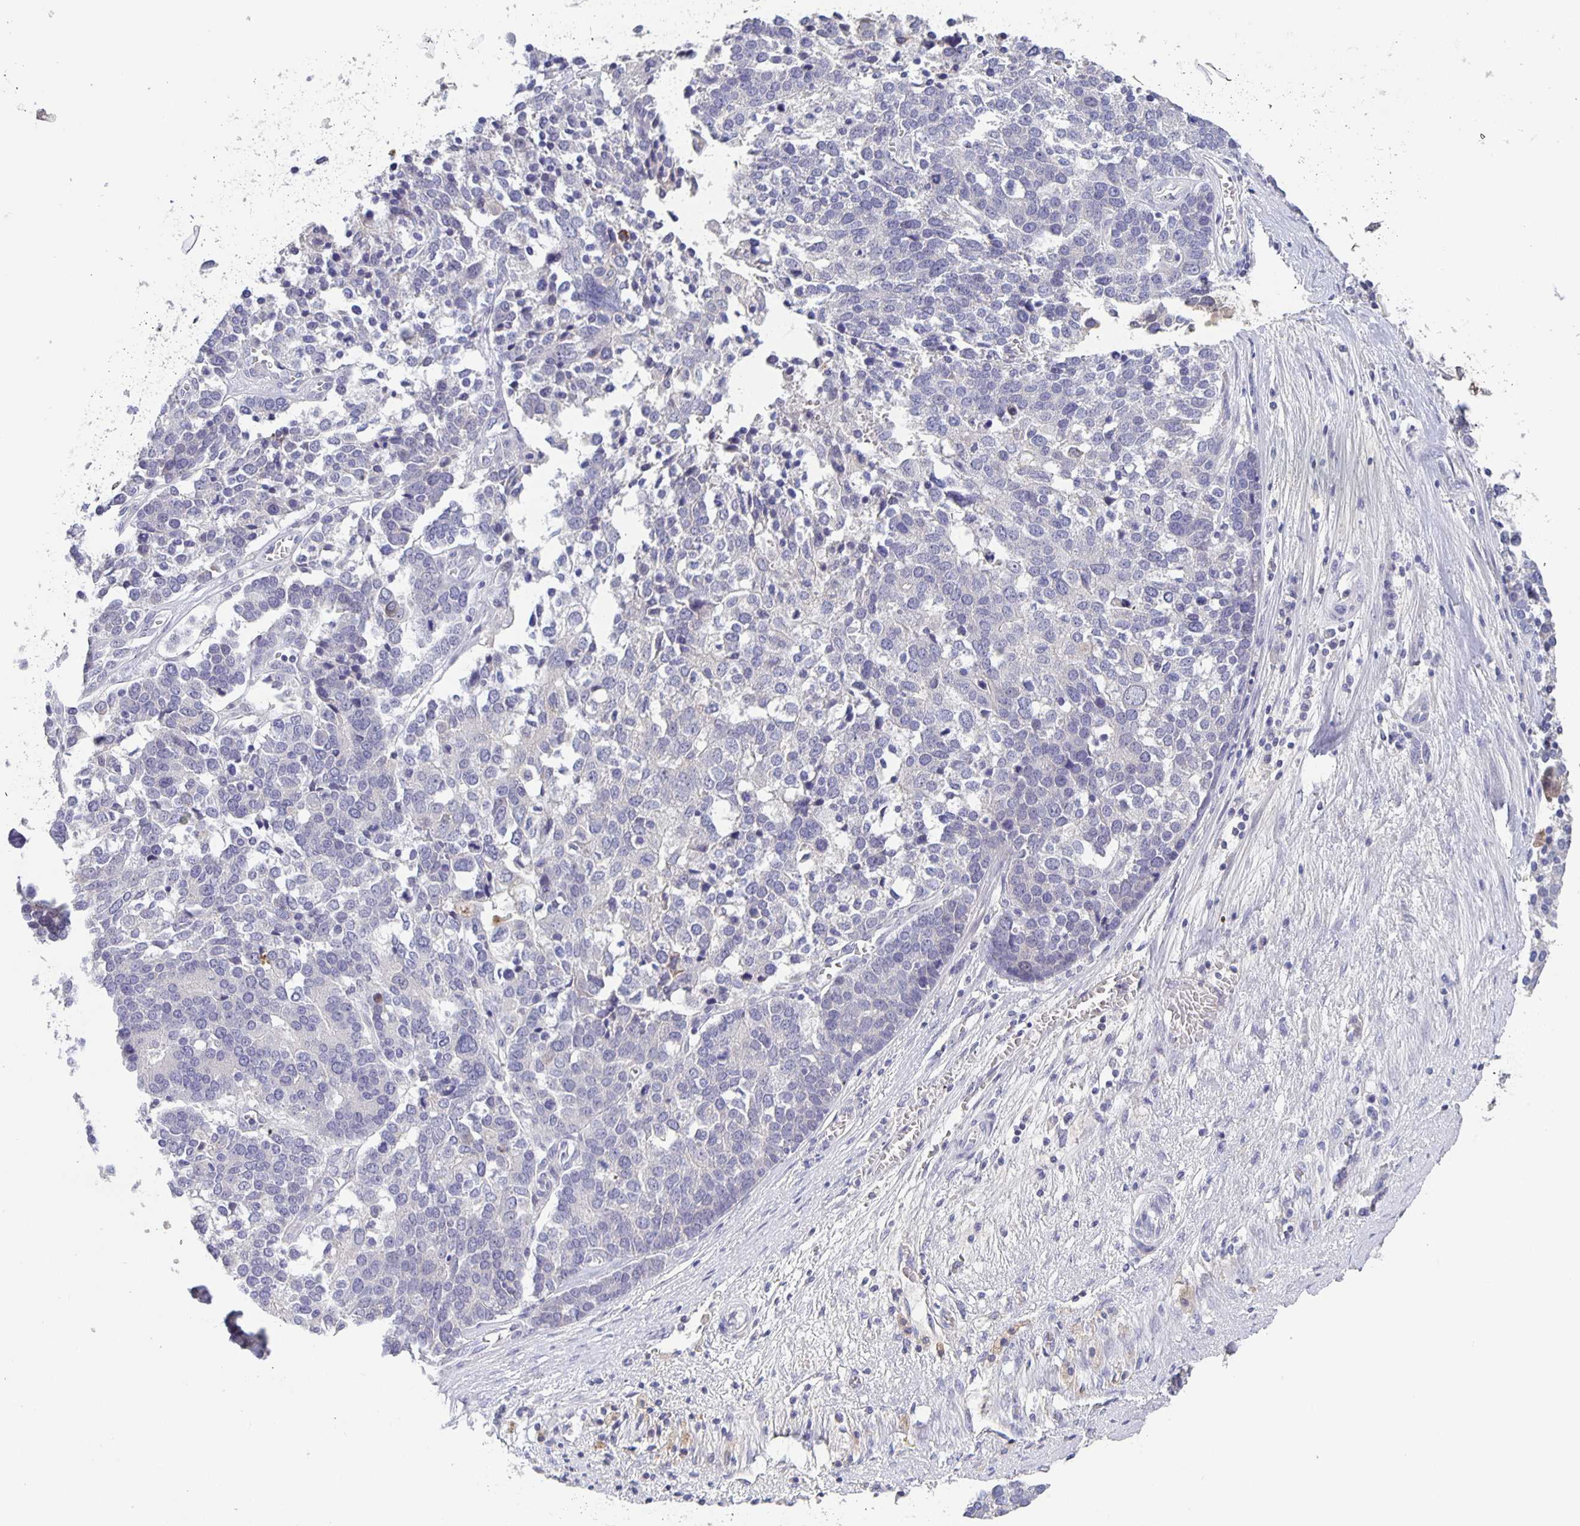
{"staining": {"intensity": "negative", "quantity": "none", "location": "none"}, "tissue": "ovarian cancer", "cell_type": "Tumor cells", "image_type": "cancer", "snomed": [{"axis": "morphology", "description": "Cystadenocarcinoma, serous, NOS"}, {"axis": "topography", "description": "Ovary"}], "caption": "High power microscopy histopathology image of an immunohistochemistry image of serous cystadenocarcinoma (ovarian), revealing no significant positivity in tumor cells.", "gene": "GDF15", "patient": {"sex": "female", "age": 44}}